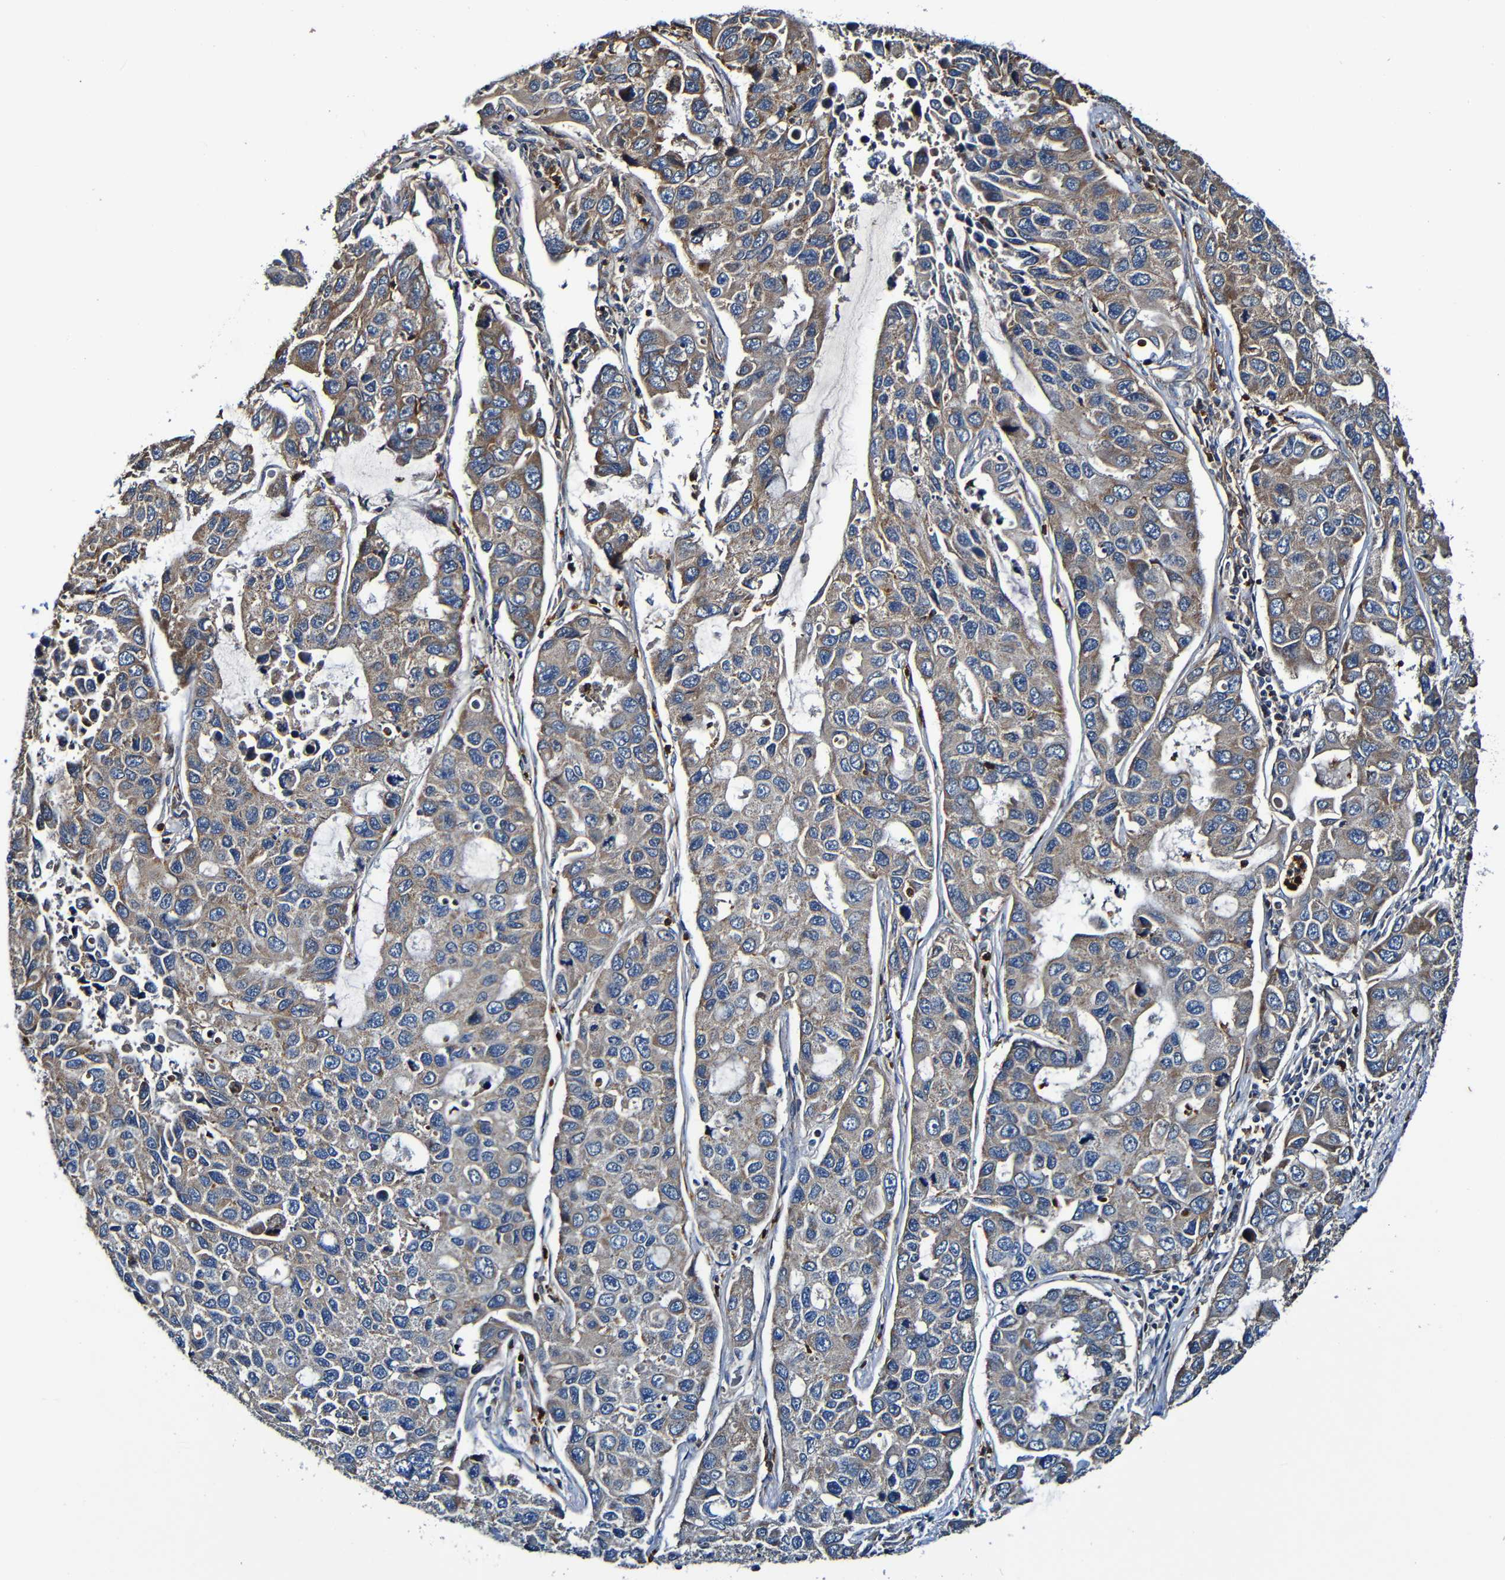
{"staining": {"intensity": "moderate", "quantity": ">75%", "location": "cytoplasmic/membranous"}, "tissue": "lung cancer", "cell_type": "Tumor cells", "image_type": "cancer", "snomed": [{"axis": "morphology", "description": "Adenocarcinoma, NOS"}, {"axis": "topography", "description": "Lung"}], "caption": "Human lung cancer stained with a protein marker exhibits moderate staining in tumor cells.", "gene": "ADAM15", "patient": {"sex": "male", "age": 64}}